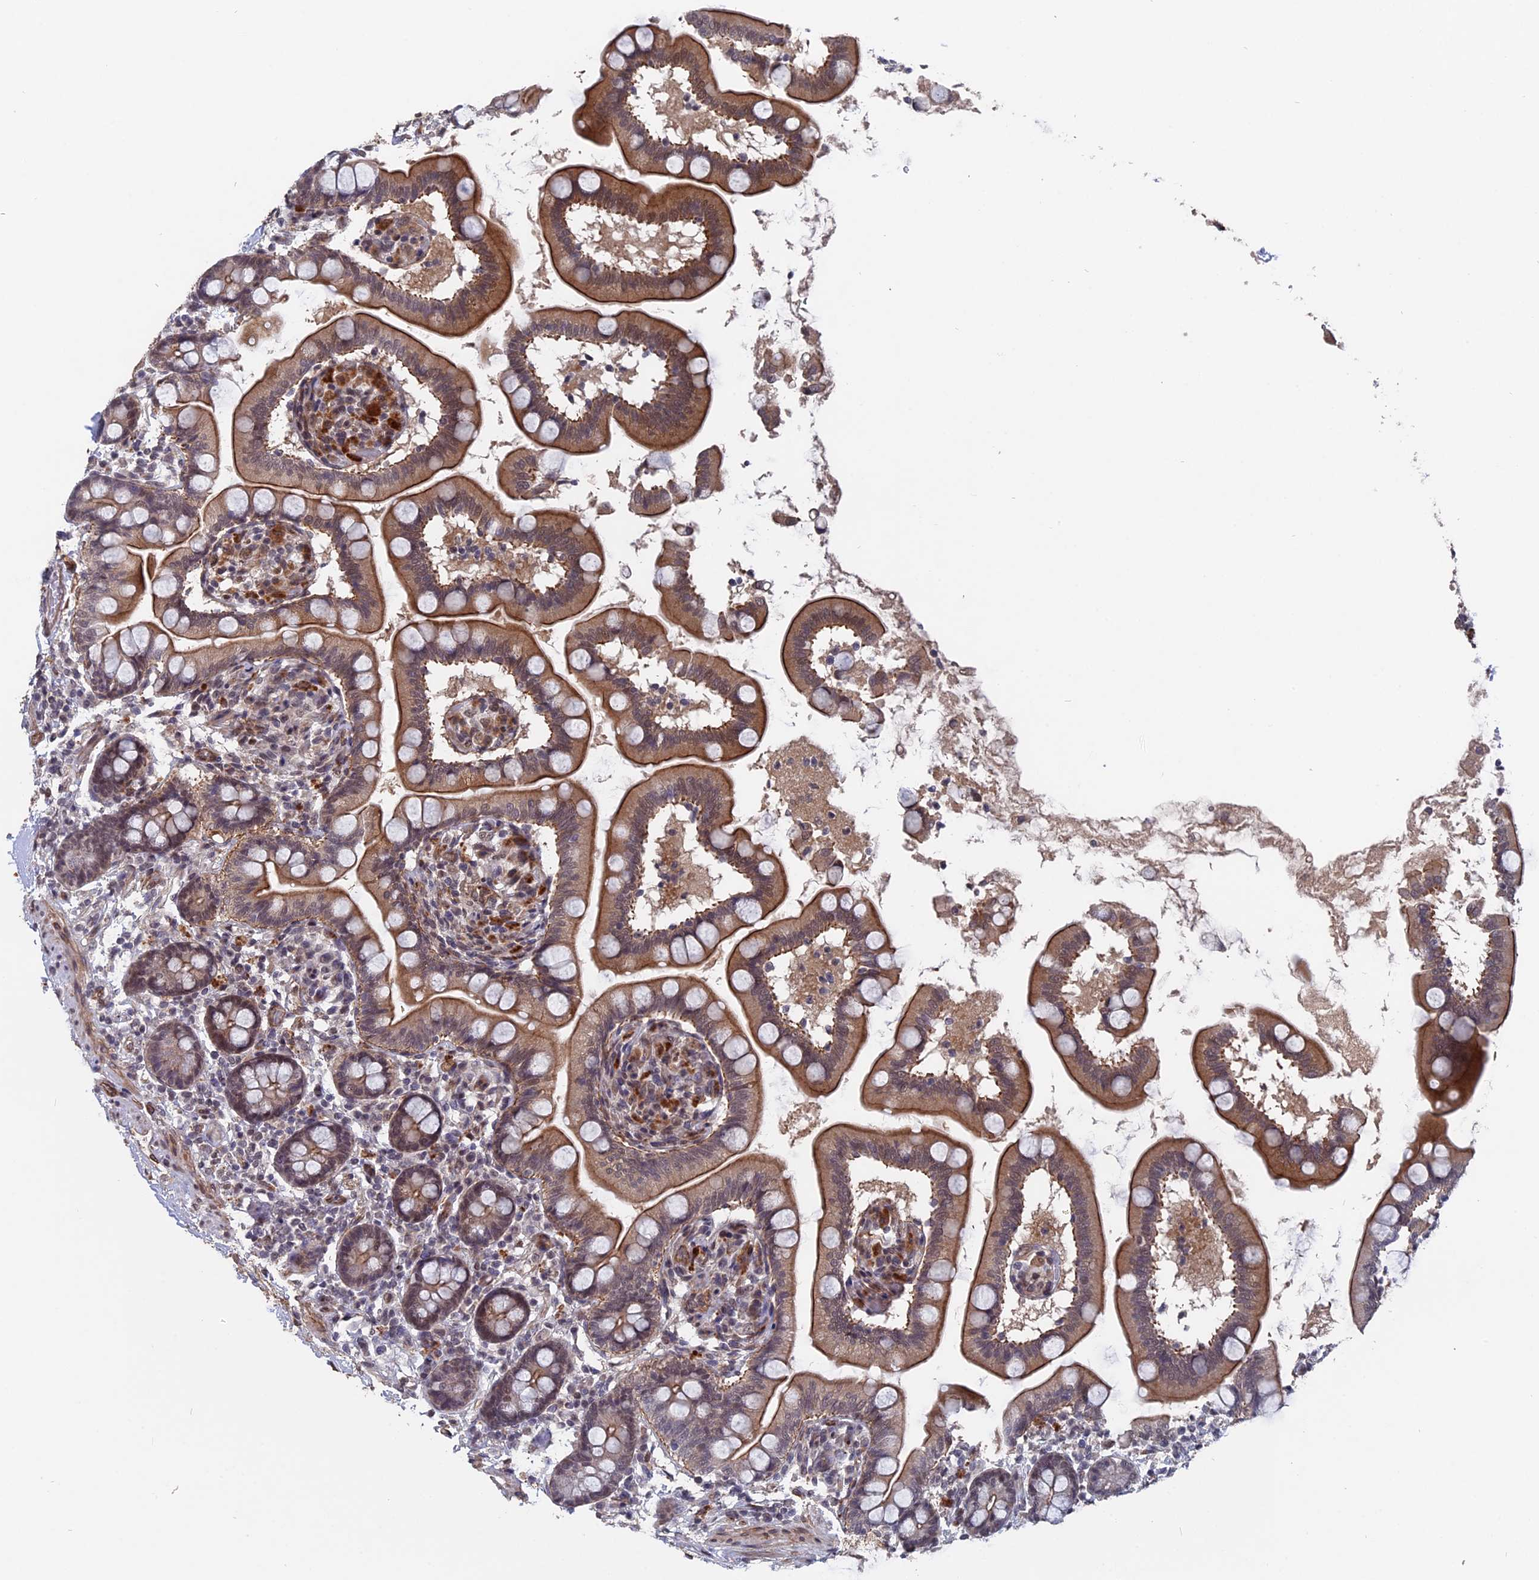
{"staining": {"intensity": "moderate", "quantity": ">75%", "location": "cytoplasmic/membranous"}, "tissue": "small intestine", "cell_type": "Glandular cells", "image_type": "normal", "snomed": [{"axis": "morphology", "description": "Normal tissue, NOS"}, {"axis": "topography", "description": "Small intestine"}], "caption": "A brown stain highlights moderate cytoplasmic/membranous staining of a protein in glandular cells of benign small intestine. The staining was performed using DAB (3,3'-diaminobenzidine) to visualize the protein expression in brown, while the nuclei were stained in blue with hematoxylin (Magnification: 20x).", "gene": "NOSIP", "patient": {"sex": "female", "age": 64}}